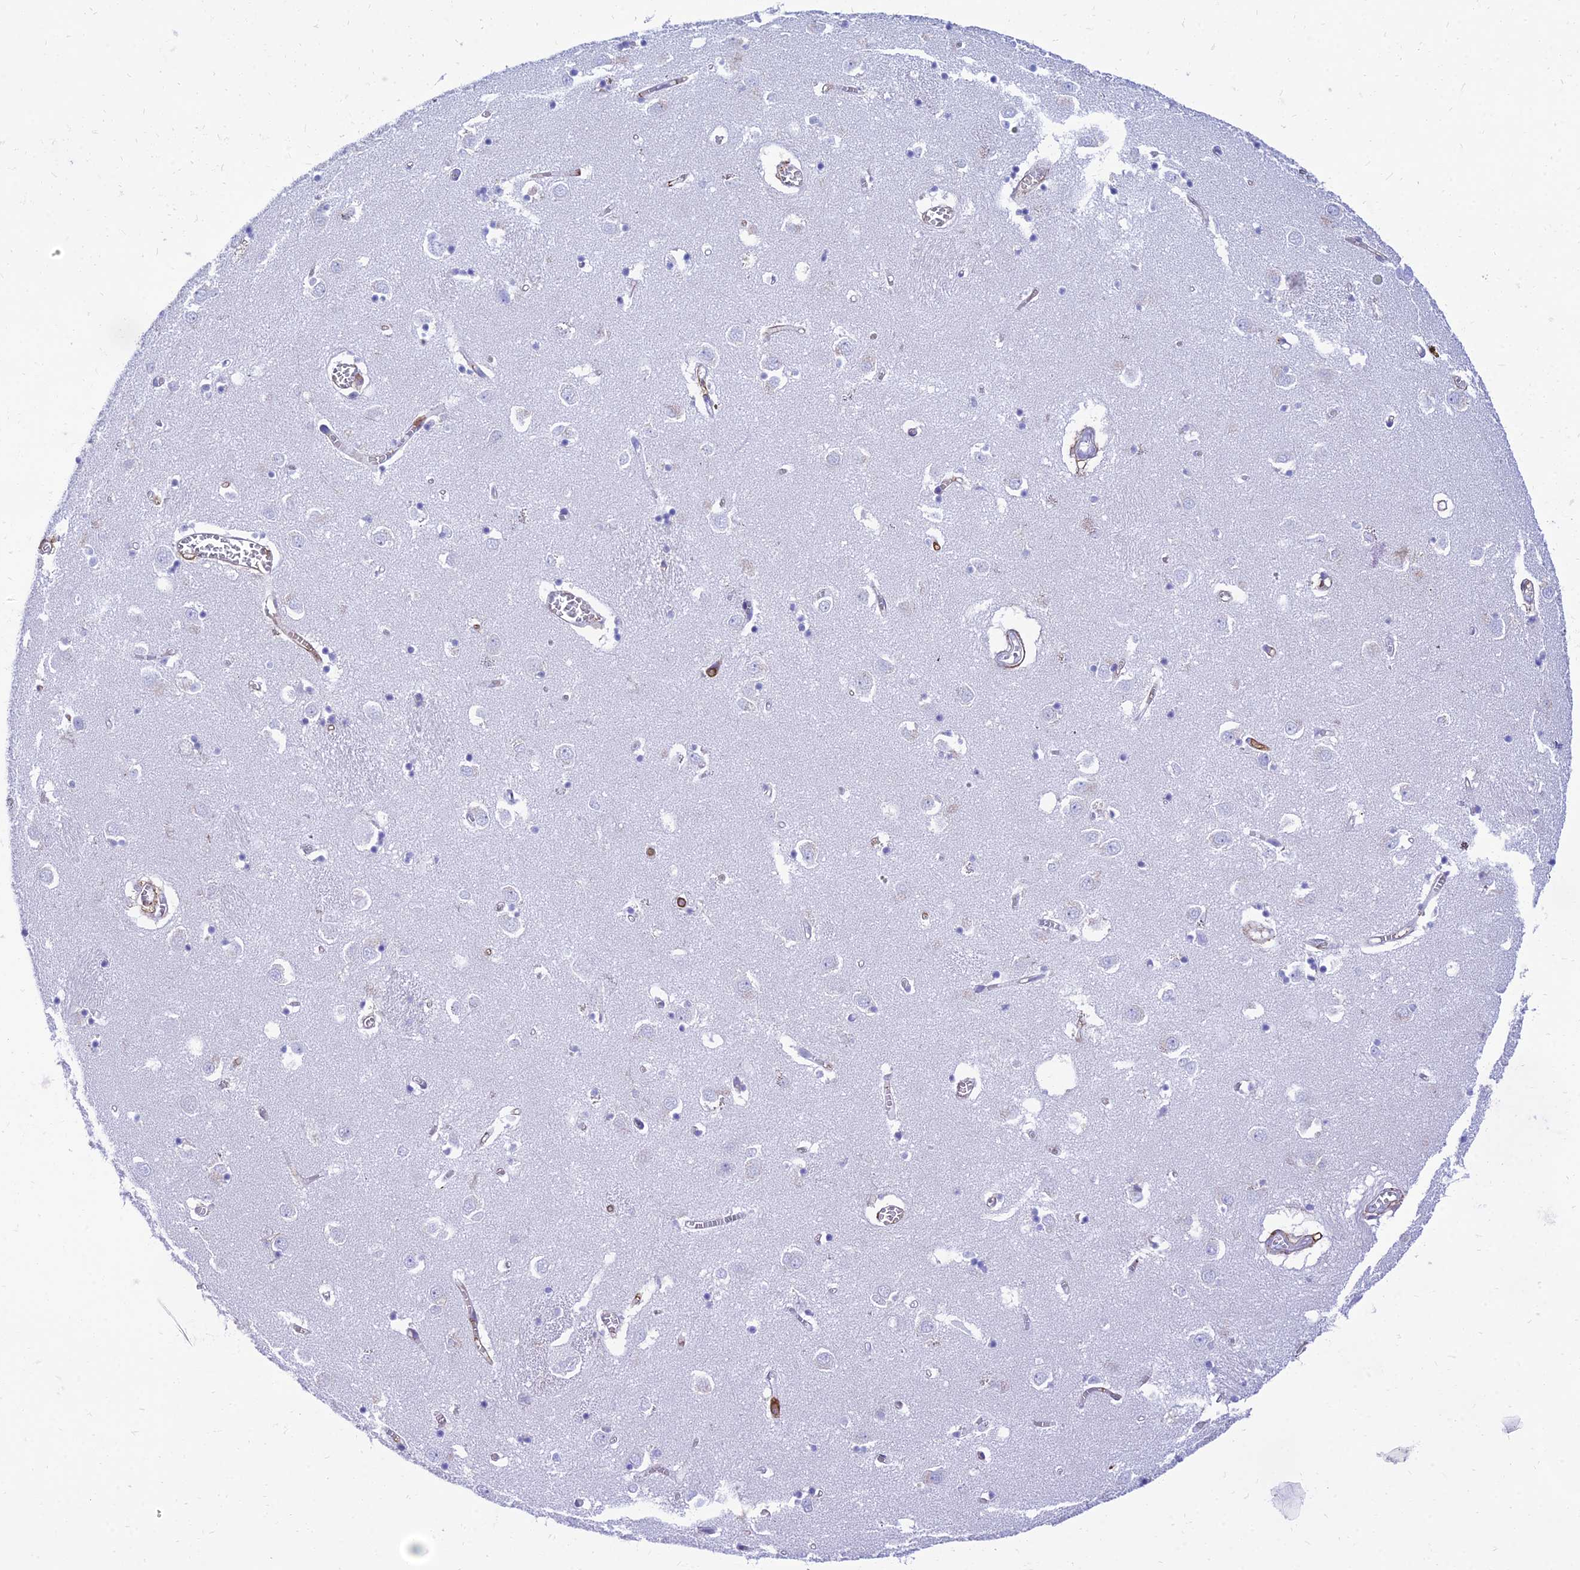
{"staining": {"intensity": "negative", "quantity": "none", "location": "none"}, "tissue": "caudate", "cell_type": "Glial cells", "image_type": "normal", "snomed": [{"axis": "morphology", "description": "Normal tissue, NOS"}, {"axis": "topography", "description": "Lateral ventricle wall"}], "caption": "DAB immunohistochemical staining of normal human caudate demonstrates no significant expression in glial cells.", "gene": "SREK1IP1", "patient": {"sex": "male", "age": 70}}